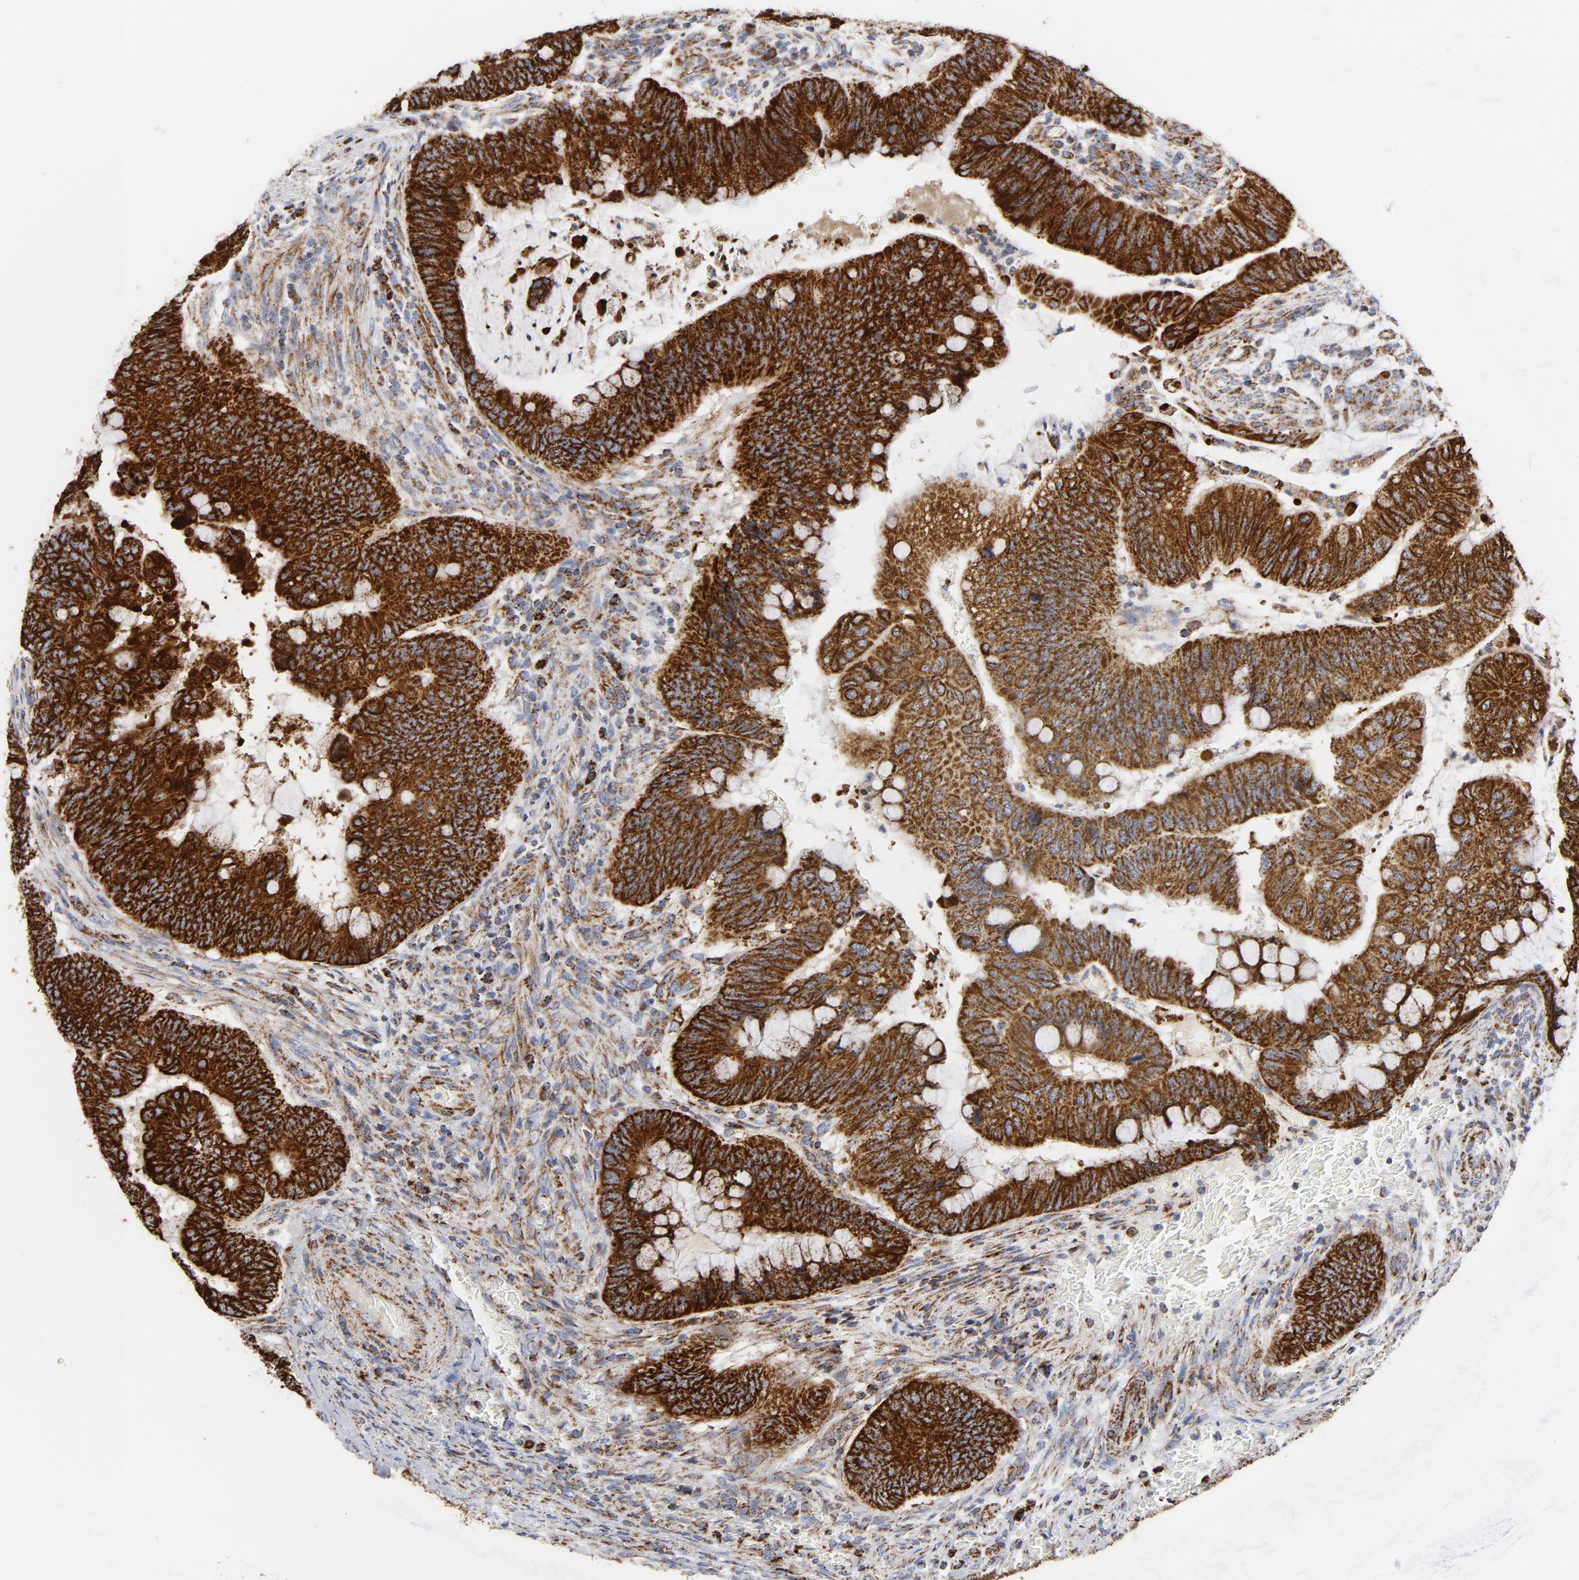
{"staining": {"intensity": "strong", "quantity": ">75%", "location": "cytoplasmic/membranous"}, "tissue": "colorectal cancer", "cell_type": "Tumor cells", "image_type": "cancer", "snomed": [{"axis": "morphology", "description": "Normal tissue, NOS"}, {"axis": "morphology", "description": "Adenocarcinoma, NOS"}, {"axis": "topography", "description": "Rectum"}], "caption": "Immunohistochemistry (IHC) of colorectal cancer shows high levels of strong cytoplasmic/membranous staining in approximately >75% of tumor cells. Nuclei are stained in blue.", "gene": "CYCS", "patient": {"sex": "male", "age": 92}}